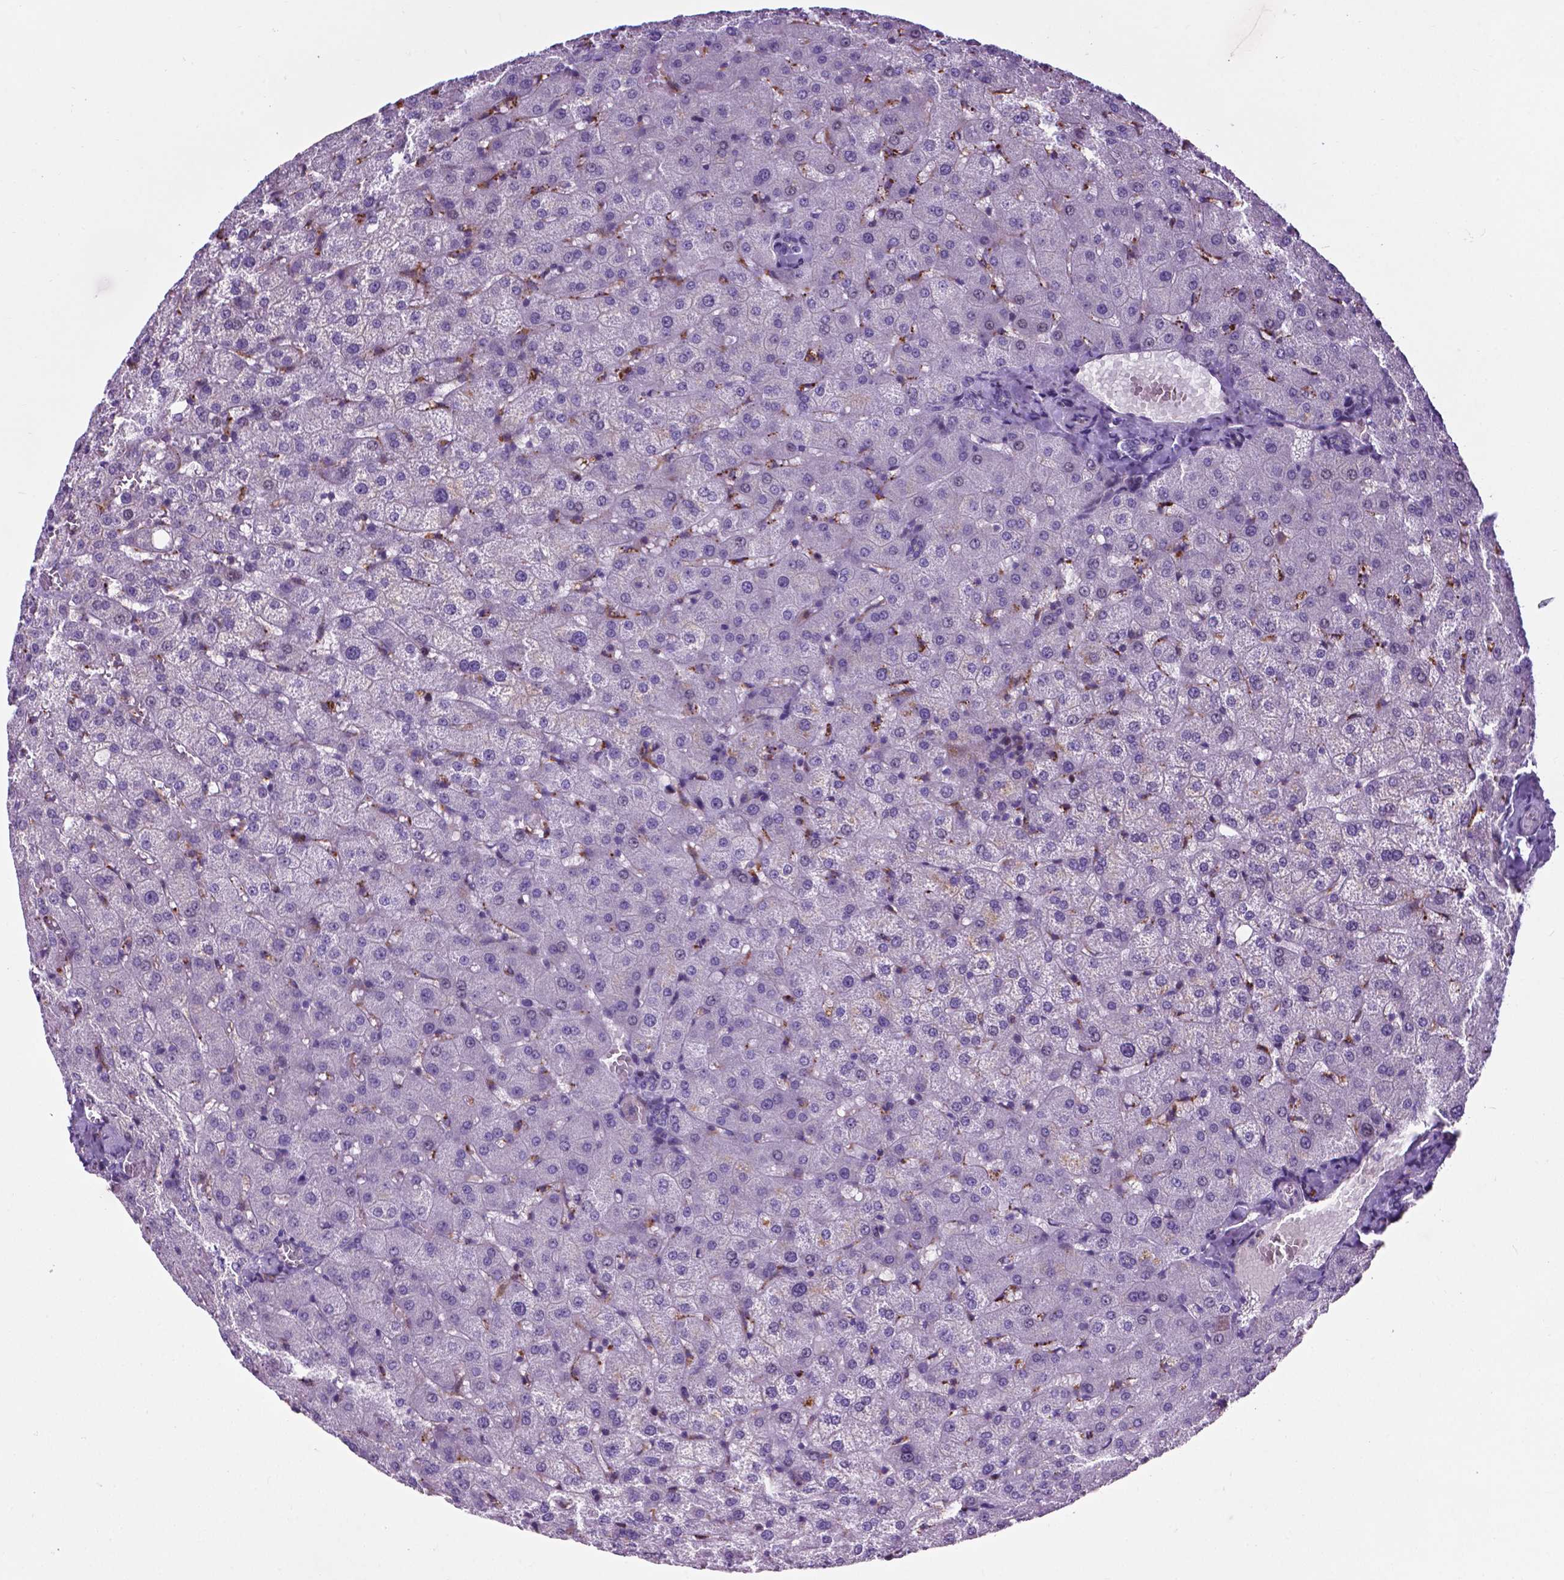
{"staining": {"intensity": "negative", "quantity": "none", "location": "none"}, "tissue": "liver", "cell_type": "Cholangiocytes", "image_type": "normal", "snomed": [{"axis": "morphology", "description": "Normal tissue, NOS"}, {"axis": "topography", "description": "Liver"}], "caption": "Histopathology image shows no significant protein positivity in cholangiocytes of normal liver.", "gene": "SMAD2", "patient": {"sex": "female", "age": 50}}